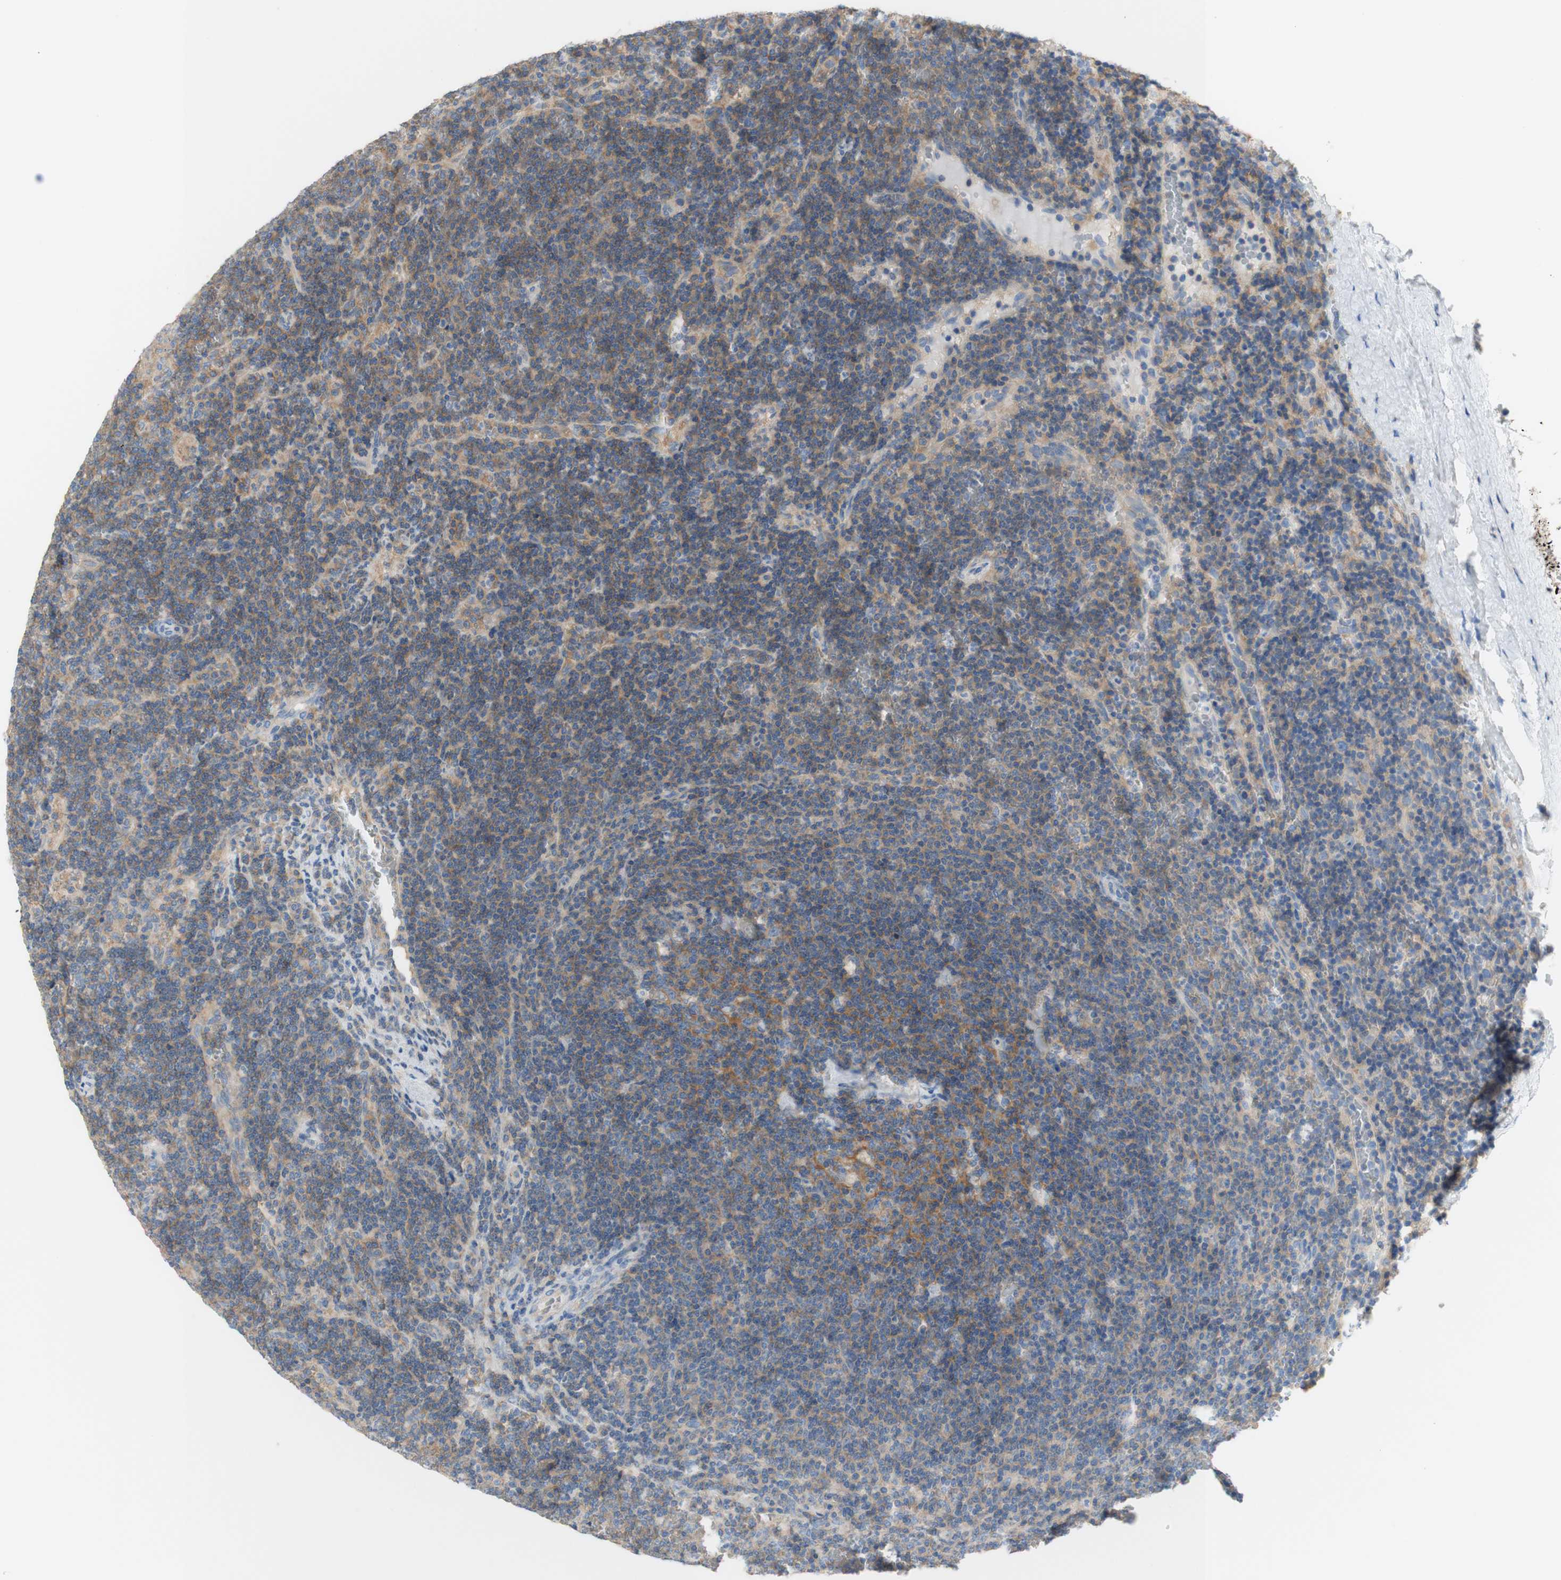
{"staining": {"intensity": "negative", "quantity": "none", "location": "none"}, "tissue": "lymphoma", "cell_type": "Tumor cells", "image_type": "cancer", "snomed": [{"axis": "morphology", "description": "Malignant lymphoma, non-Hodgkin's type, Low grade"}, {"axis": "topography", "description": "Spleen"}], "caption": "Lymphoma was stained to show a protein in brown. There is no significant expression in tumor cells.", "gene": "ATP2B1", "patient": {"sex": "female", "age": 50}}